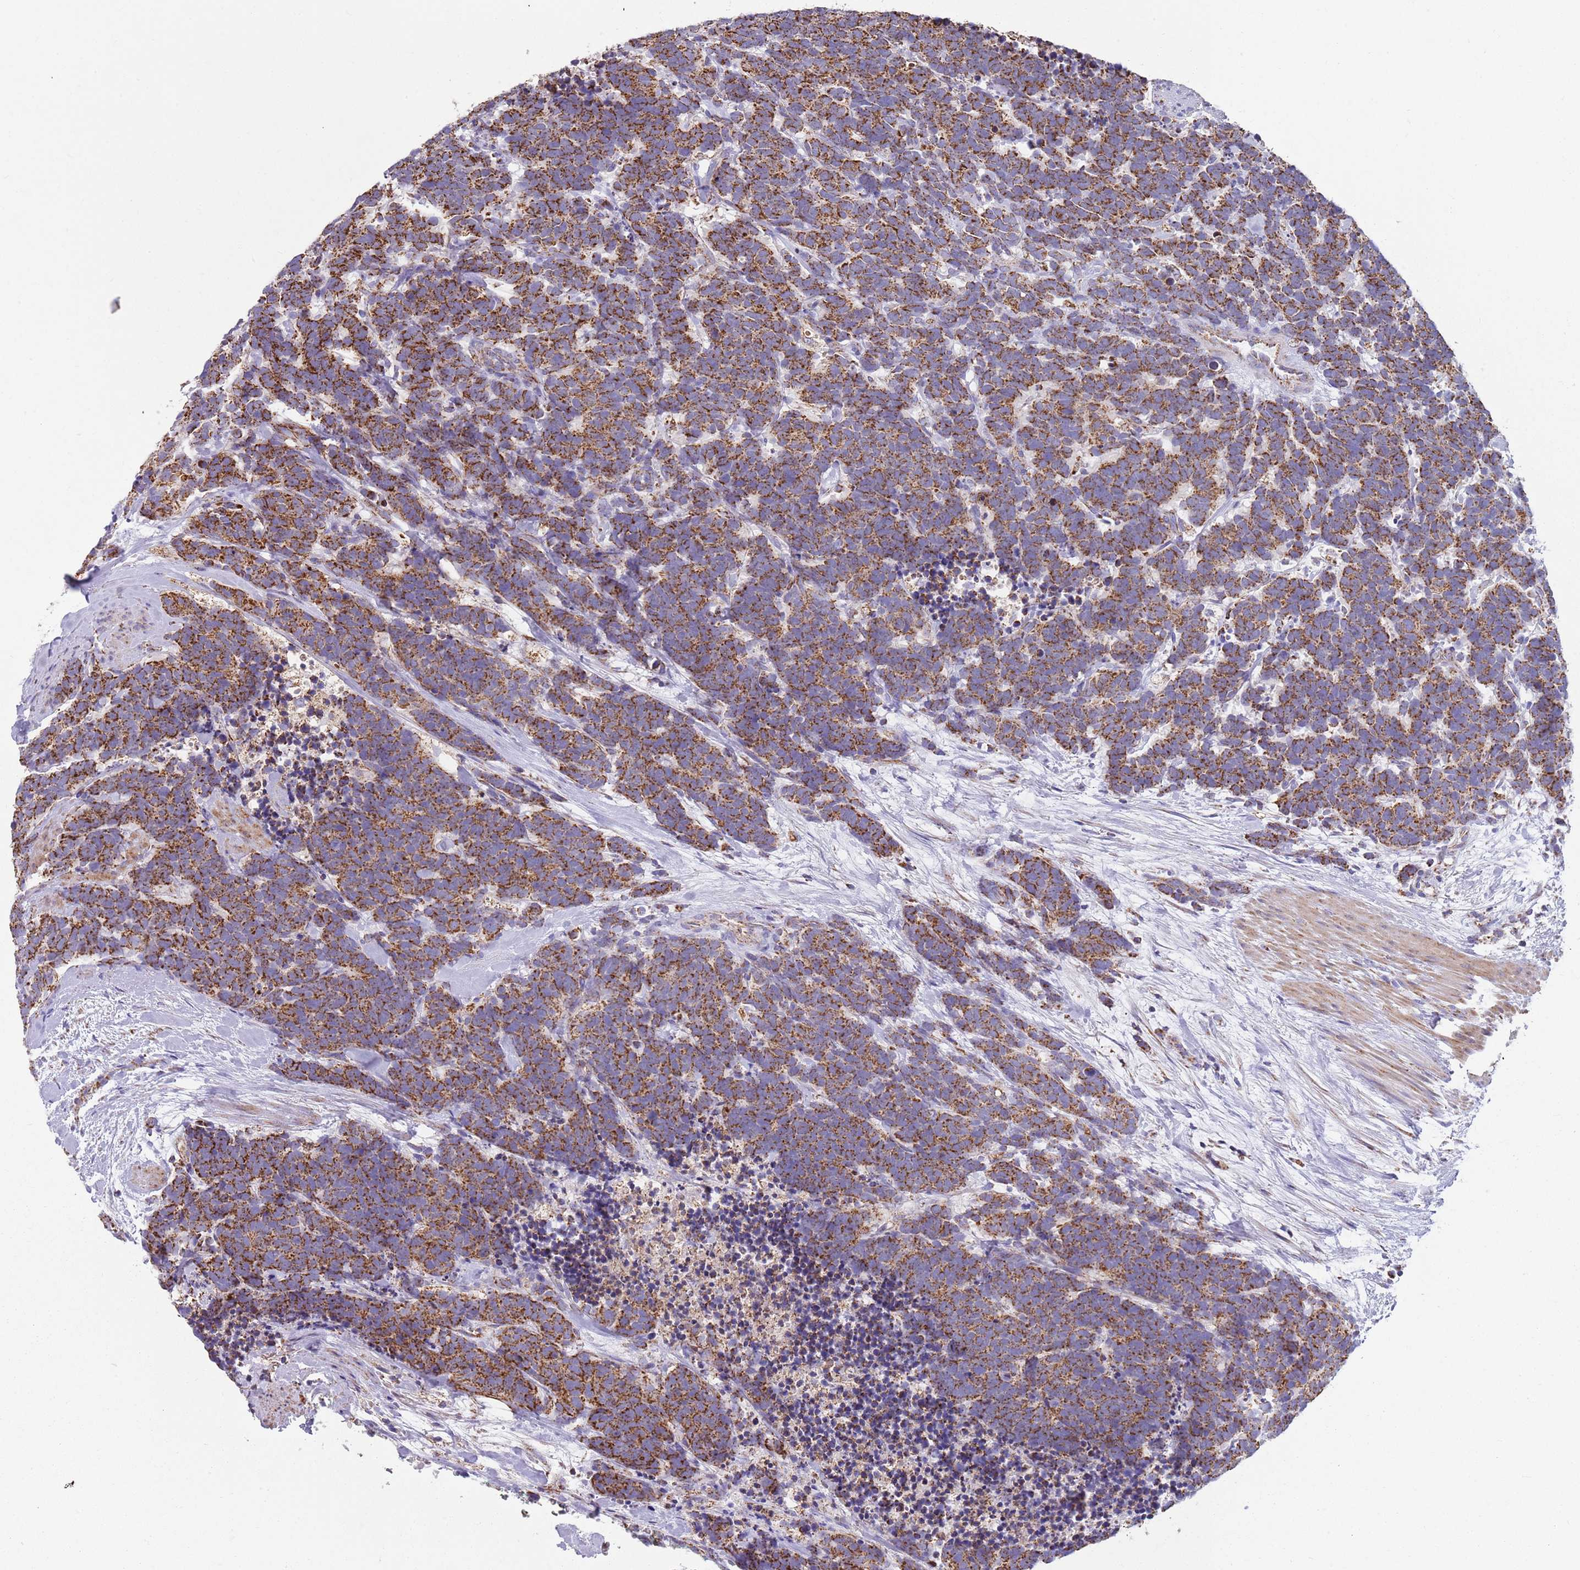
{"staining": {"intensity": "strong", "quantity": ">75%", "location": "cytoplasmic/membranous"}, "tissue": "carcinoid", "cell_type": "Tumor cells", "image_type": "cancer", "snomed": [{"axis": "morphology", "description": "Carcinoma, NOS"}, {"axis": "morphology", "description": "Carcinoid, malignant, NOS"}, {"axis": "topography", "description": "Prostate"}], "caption": "Carcinoid (malignant) stained for a protein shows strong cytoplasmic/membranous positivity in tumor cells.", "gene": "TTLL1", "patient": {"sex": "male", "age": 57}}